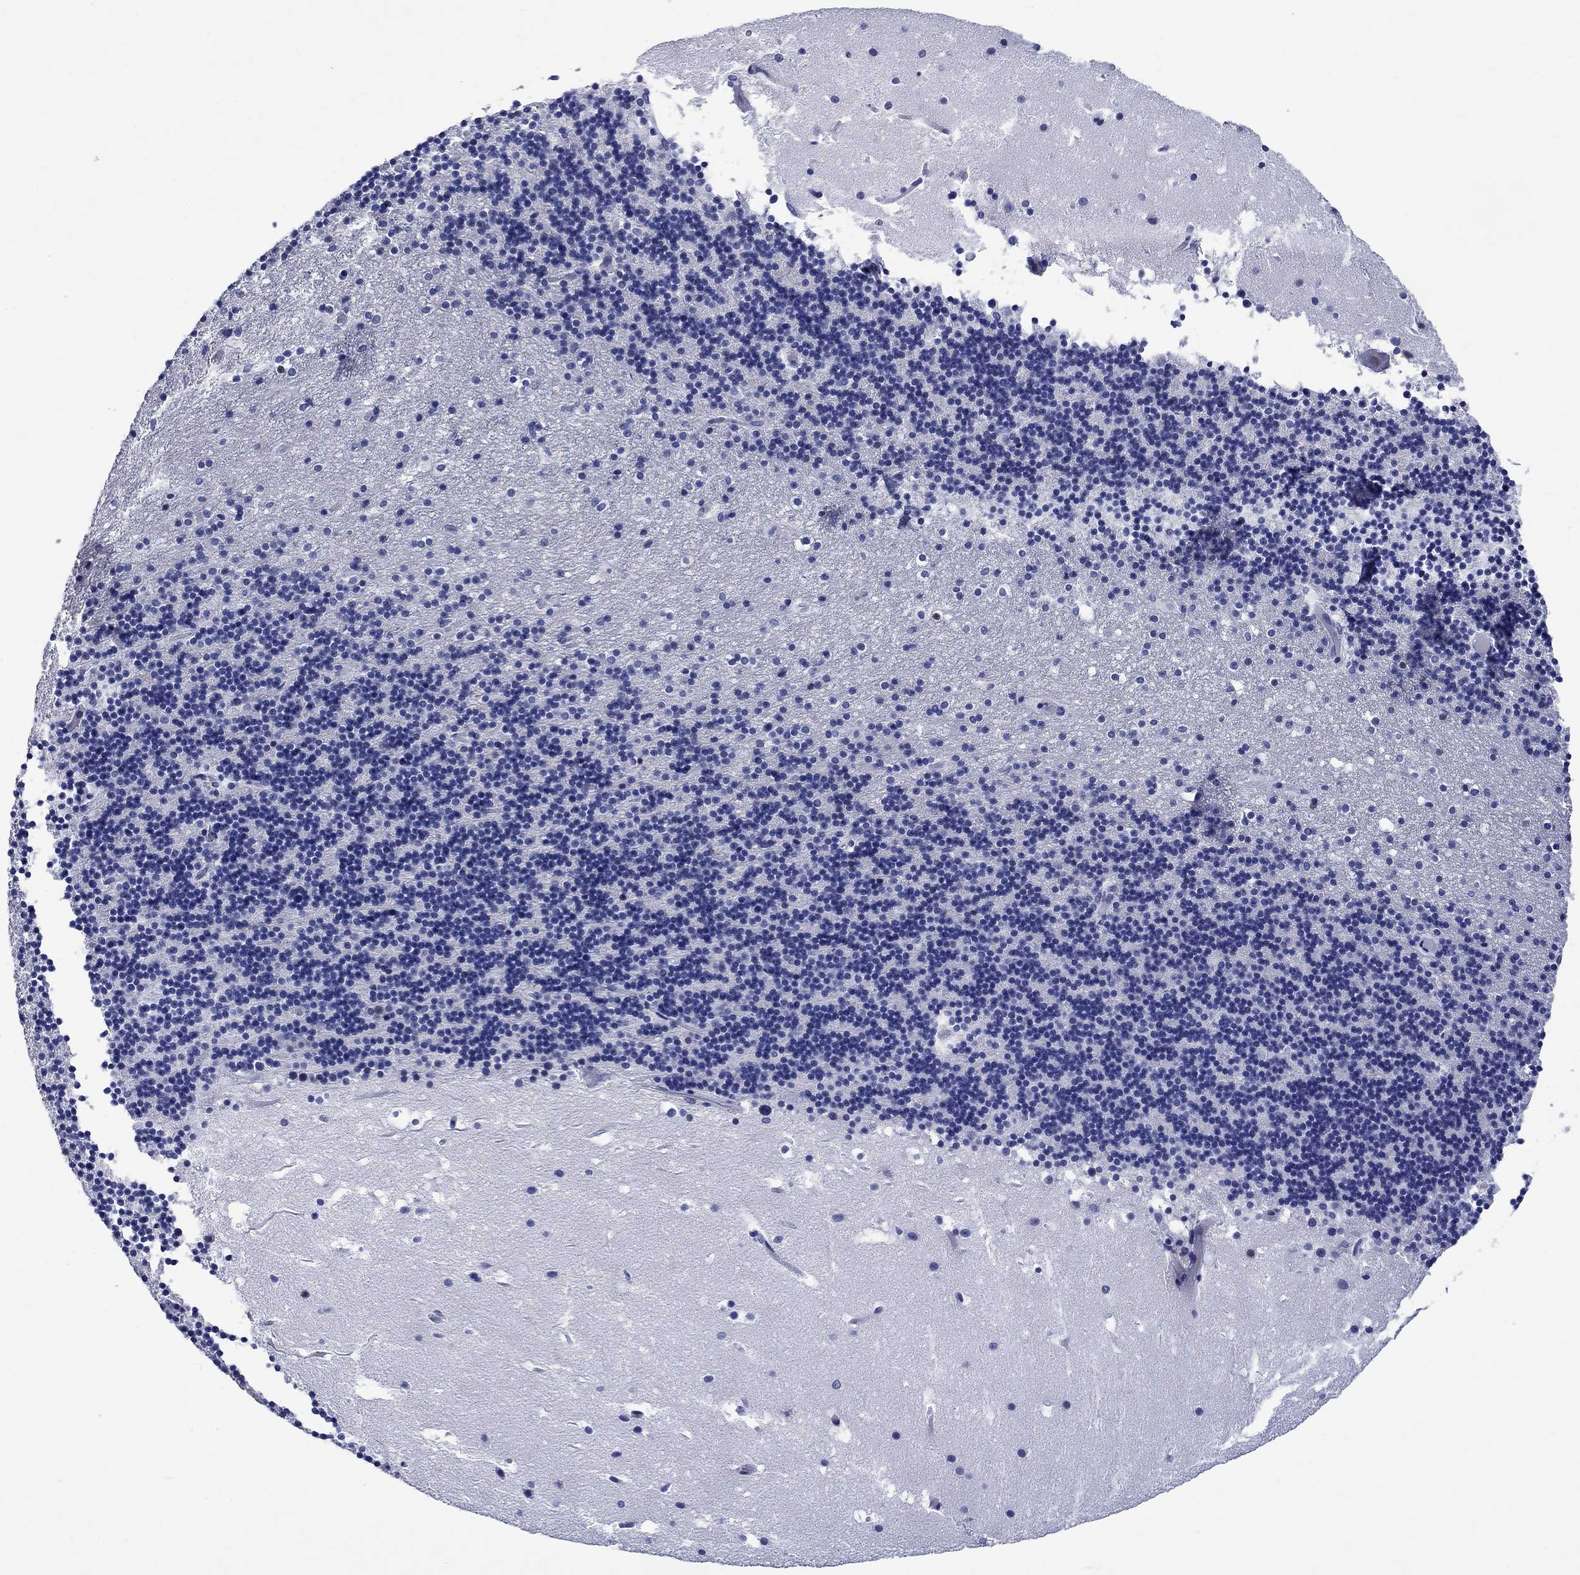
{"staining": {"intensity": "negative", "quantity": "none", "location": "none"}, "tissue": "cerebellum", "cell_type": "Cells in granular layer", "image_type": "normal", "snomed": [{"axis": "morphology", "description": "Normal tissue, NOS"}, {"axis": "topography", "description": "Cerebellum"}], "caption": "A high-resolution photomicrograph shows IHC staining of unremarkable cerebellum, which demonstrates no significant expression in cells in granular layer.", "gene": "CDCA2", "patient": {"sex": "male", "age": 37}}